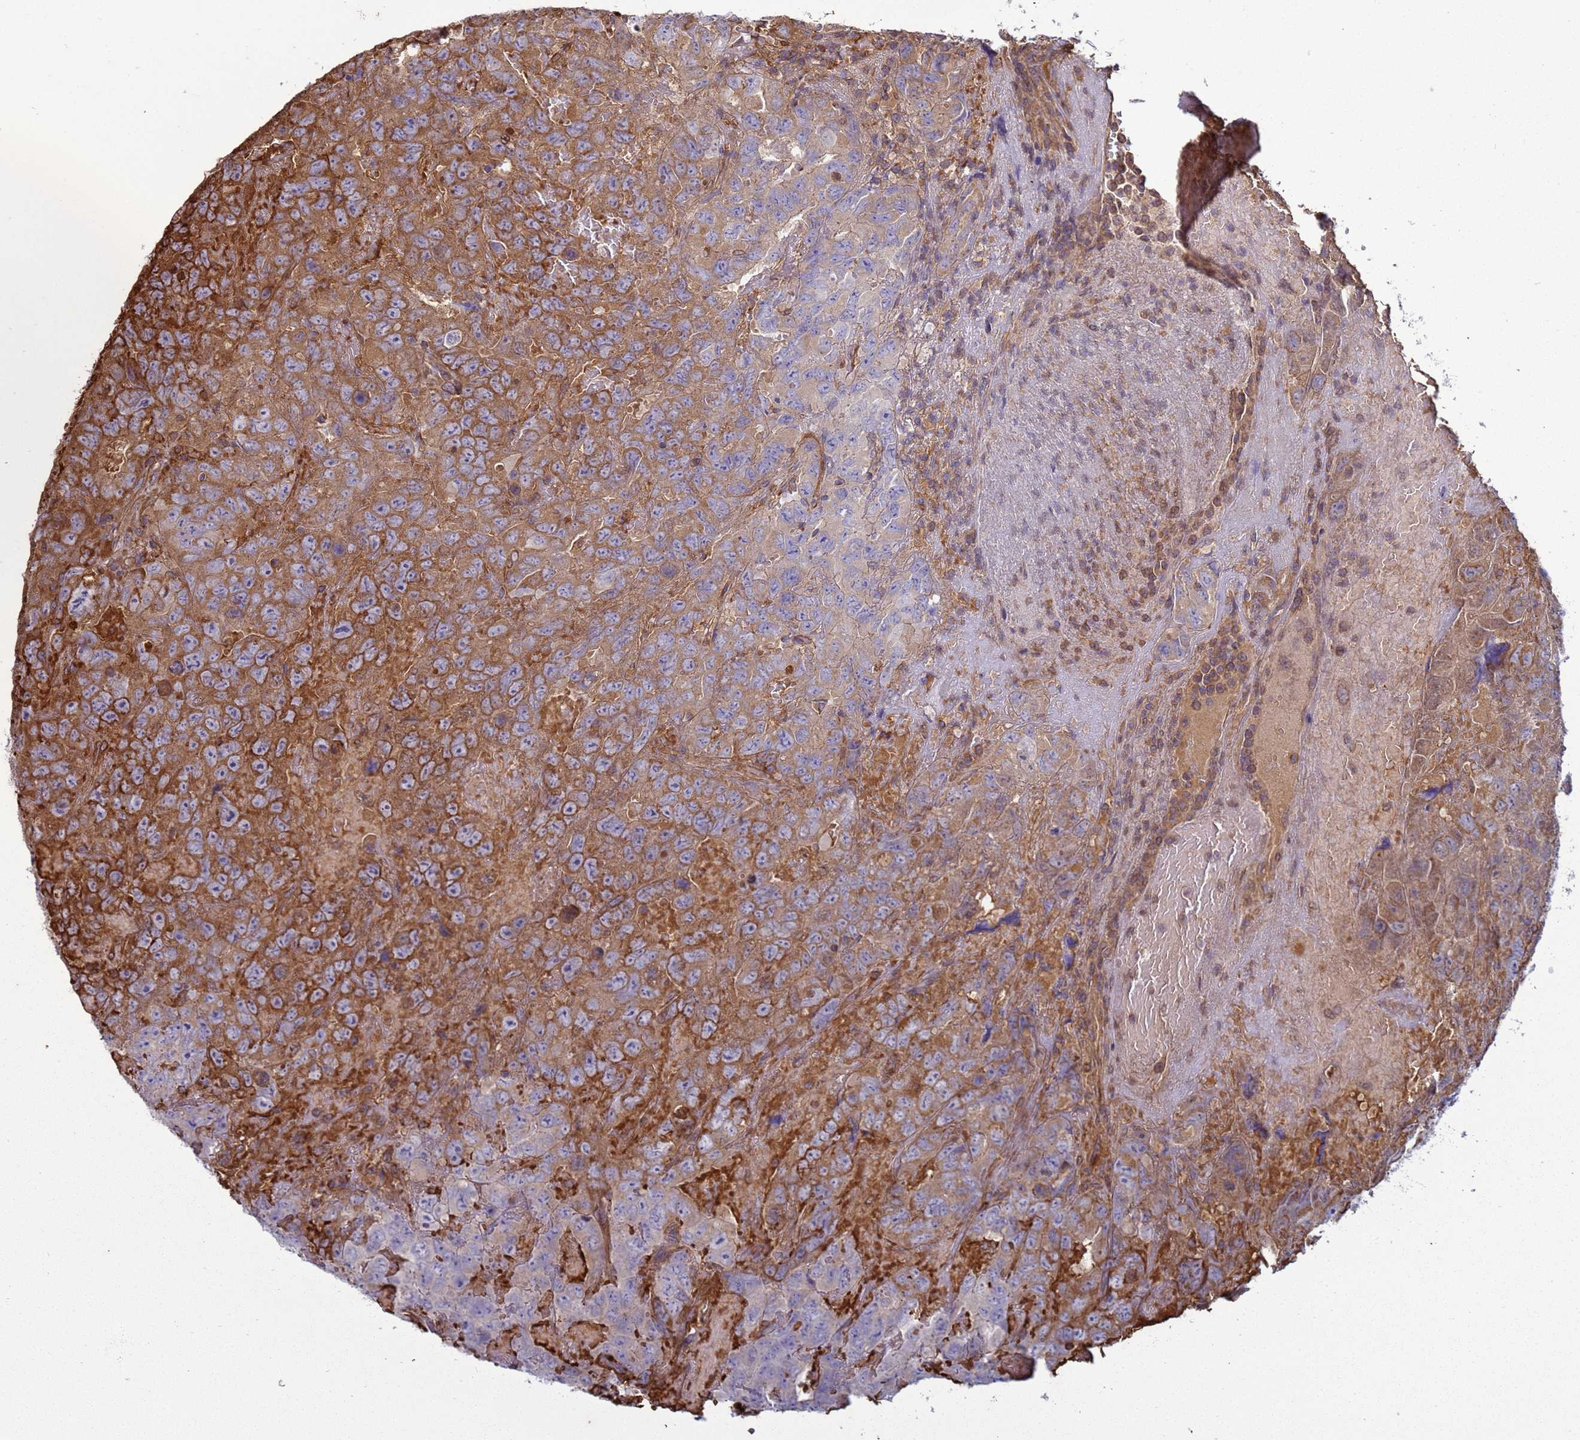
{"staining": {"intensity": "moderate", "quantity": "25%-75%", "location": "cytoplasmic/membranous"}, "tissue": "testis cancer", "cell_type": "Tumor cells", "image_type": "cancer", "snomed": [{"axis": "morphology", "description": "Carcinoma, Embryonal, NOS"}, {"axis": "topography", "description": "Testis"}], "caption": "Tumor cells demonstrate moderate cytoplasmic/membranous expression in approximately 25%-75% of cells in testis embryonal carcinoma. (DAB (3,3'-diaminobenzidine) IHC with brightfield microscopy, high magnification).", "gene": "SGIP1", "patient": {"sex": "male", "age": 45}}